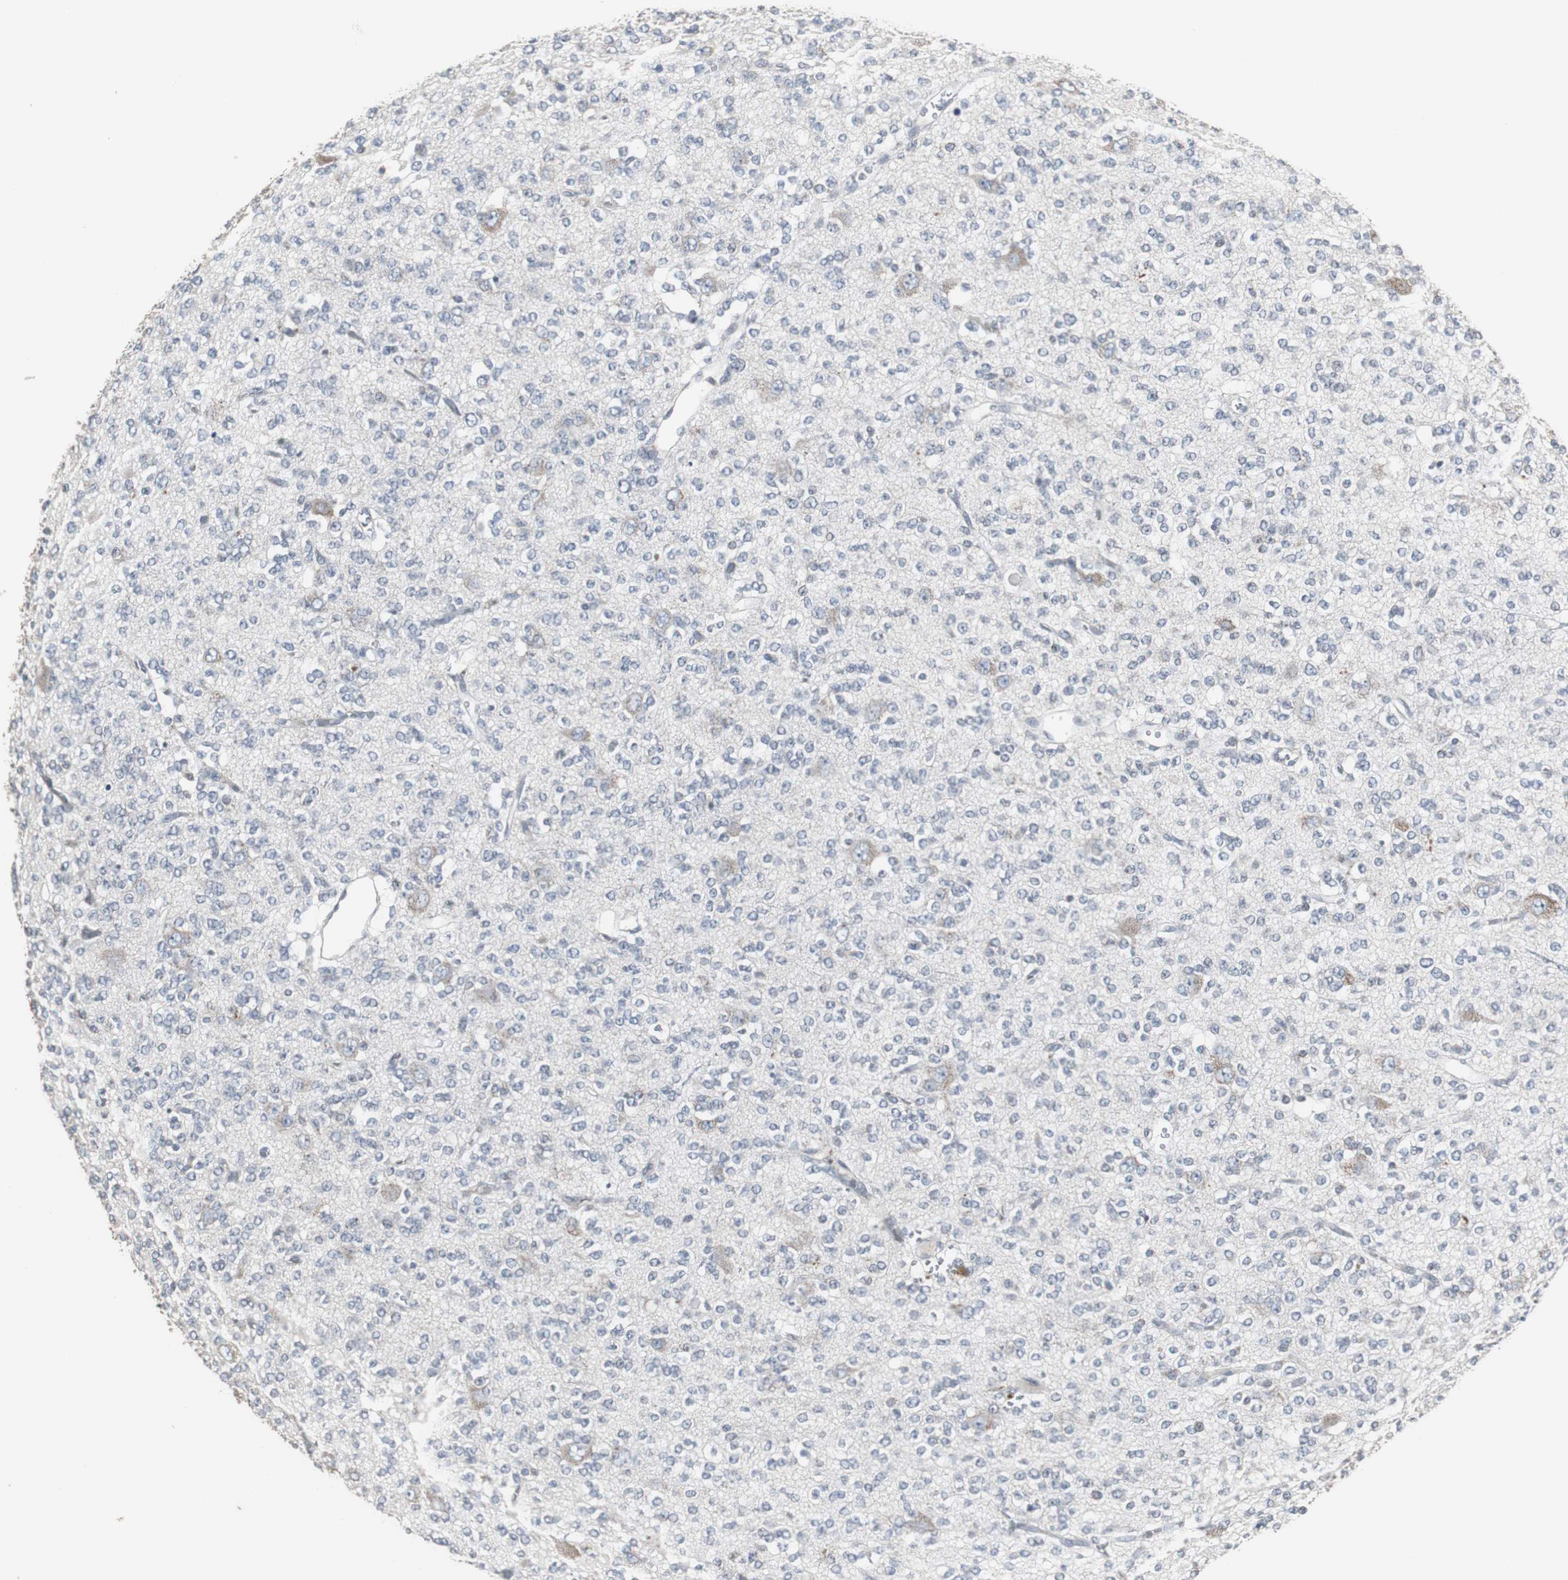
{"staining": {"intensity": "negative", "quantity": "none", "location": "none"}, "tissue": "glioma", "cell_type": "Tumor cells", "image_type": "cancer", "snomed": [{"axis": "morphology", "description": "Glioma, malignant, Low grade"}, {"axis": "topography", "description": "Brain"}], "caption": "DAB (3,3'-diaminobenzidine) immunohistochemical staining of malignant glioma (low-grade) displays no significant staining in tumor cells.", "gene": "ACAA1", "patient": {"sex": "male", "age": 38}}